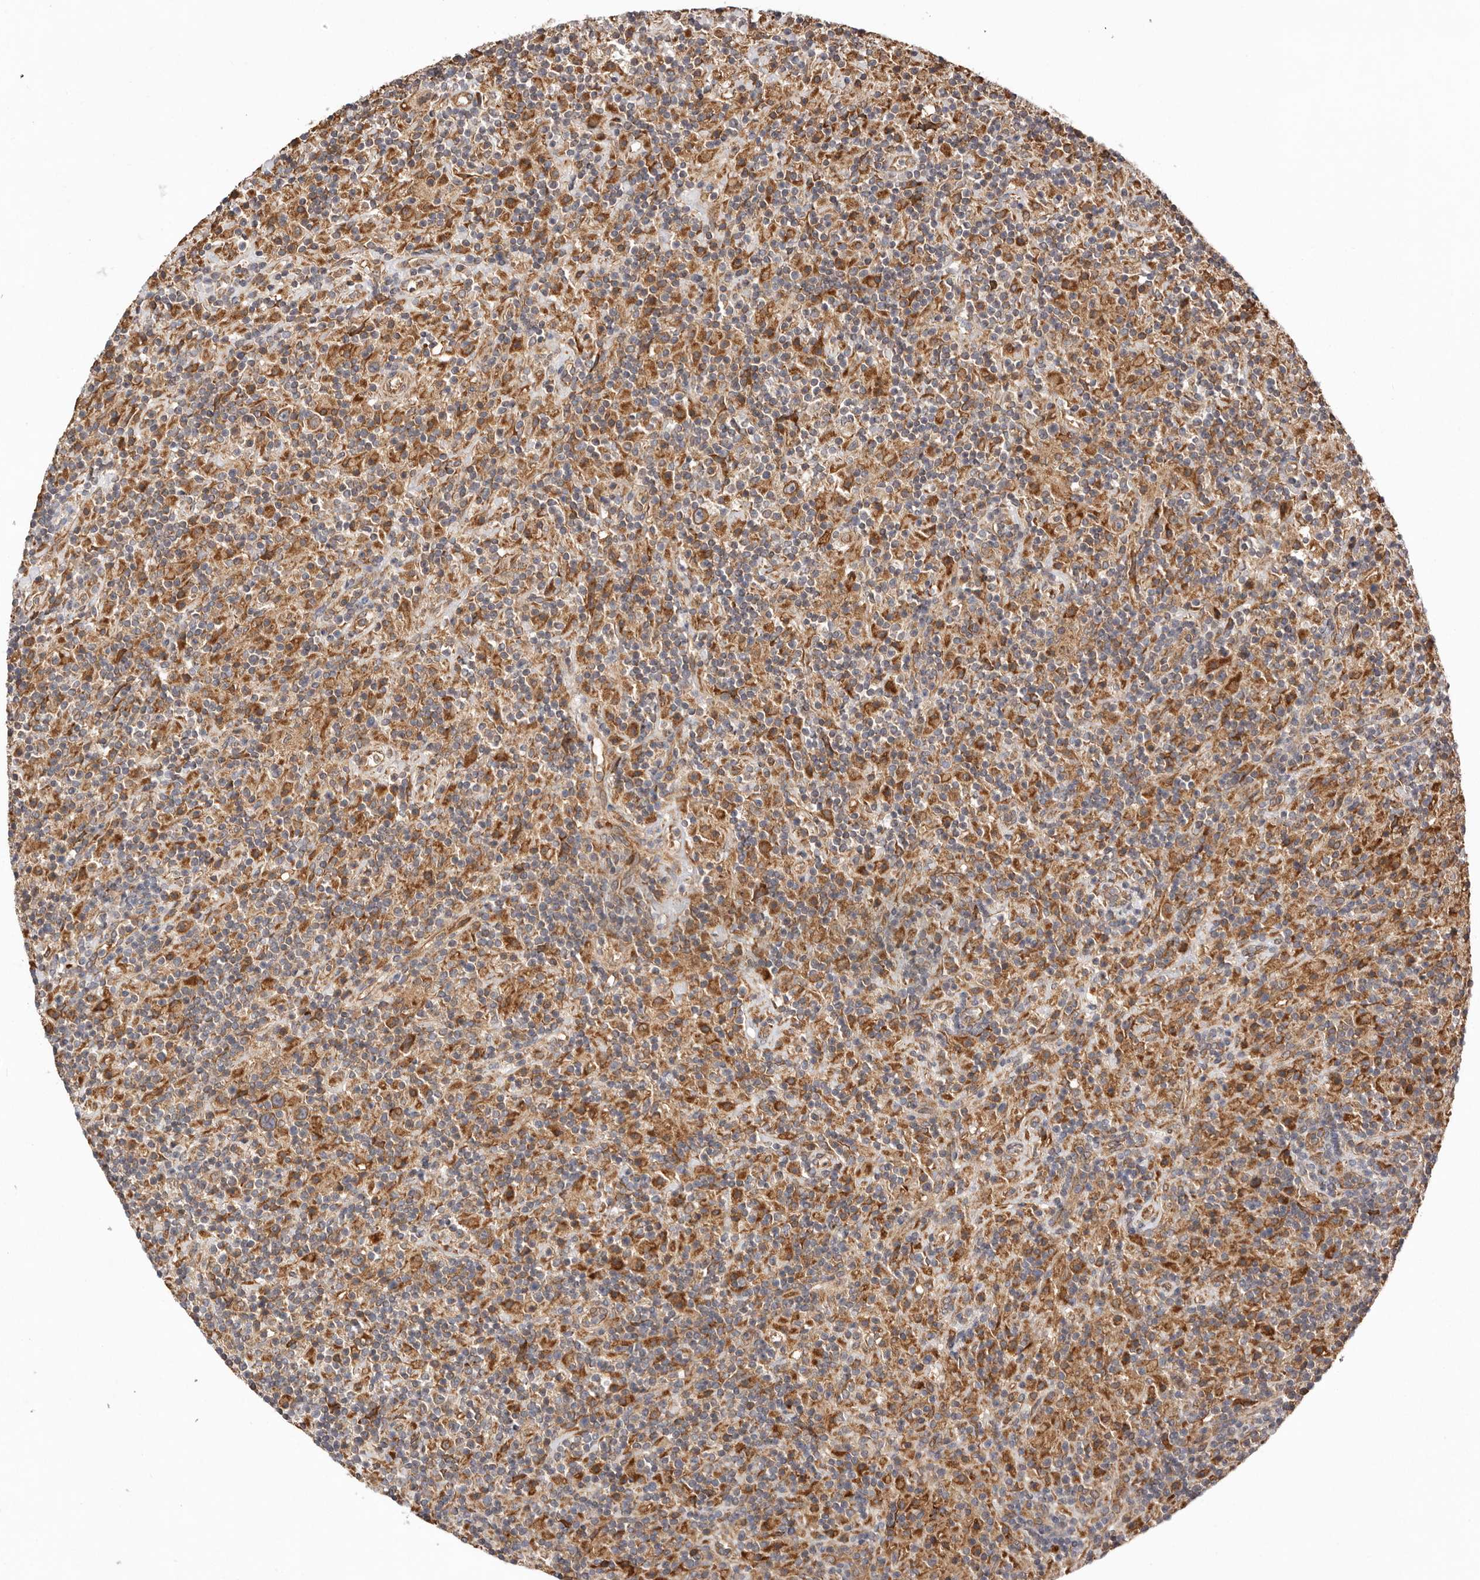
{"staining": {"intensity": "moderate", "quantity": ">75%", "location": "cytoplasmic/membranous"}, "tissue": "lymphoma", "cell_type": "Tumor cells", "image_type": "cancer", "snomed": [{"axis": "morphology", "description": "Hodgkin's disease, NOS"}, {"axis": "topography", "description": "Lymph node"}], "caption": "A high-resolution image shows immunohistochemistry (IHC) staining of lymphoma, which displays moderate cytoplasmic/membranous staining in approximately >75% of tumor cells. (brown staining indicates protein expression, while blue staining denotes nuclei).", "gene": "UBR2", "patient": {"sex": "male", "age": 70}}